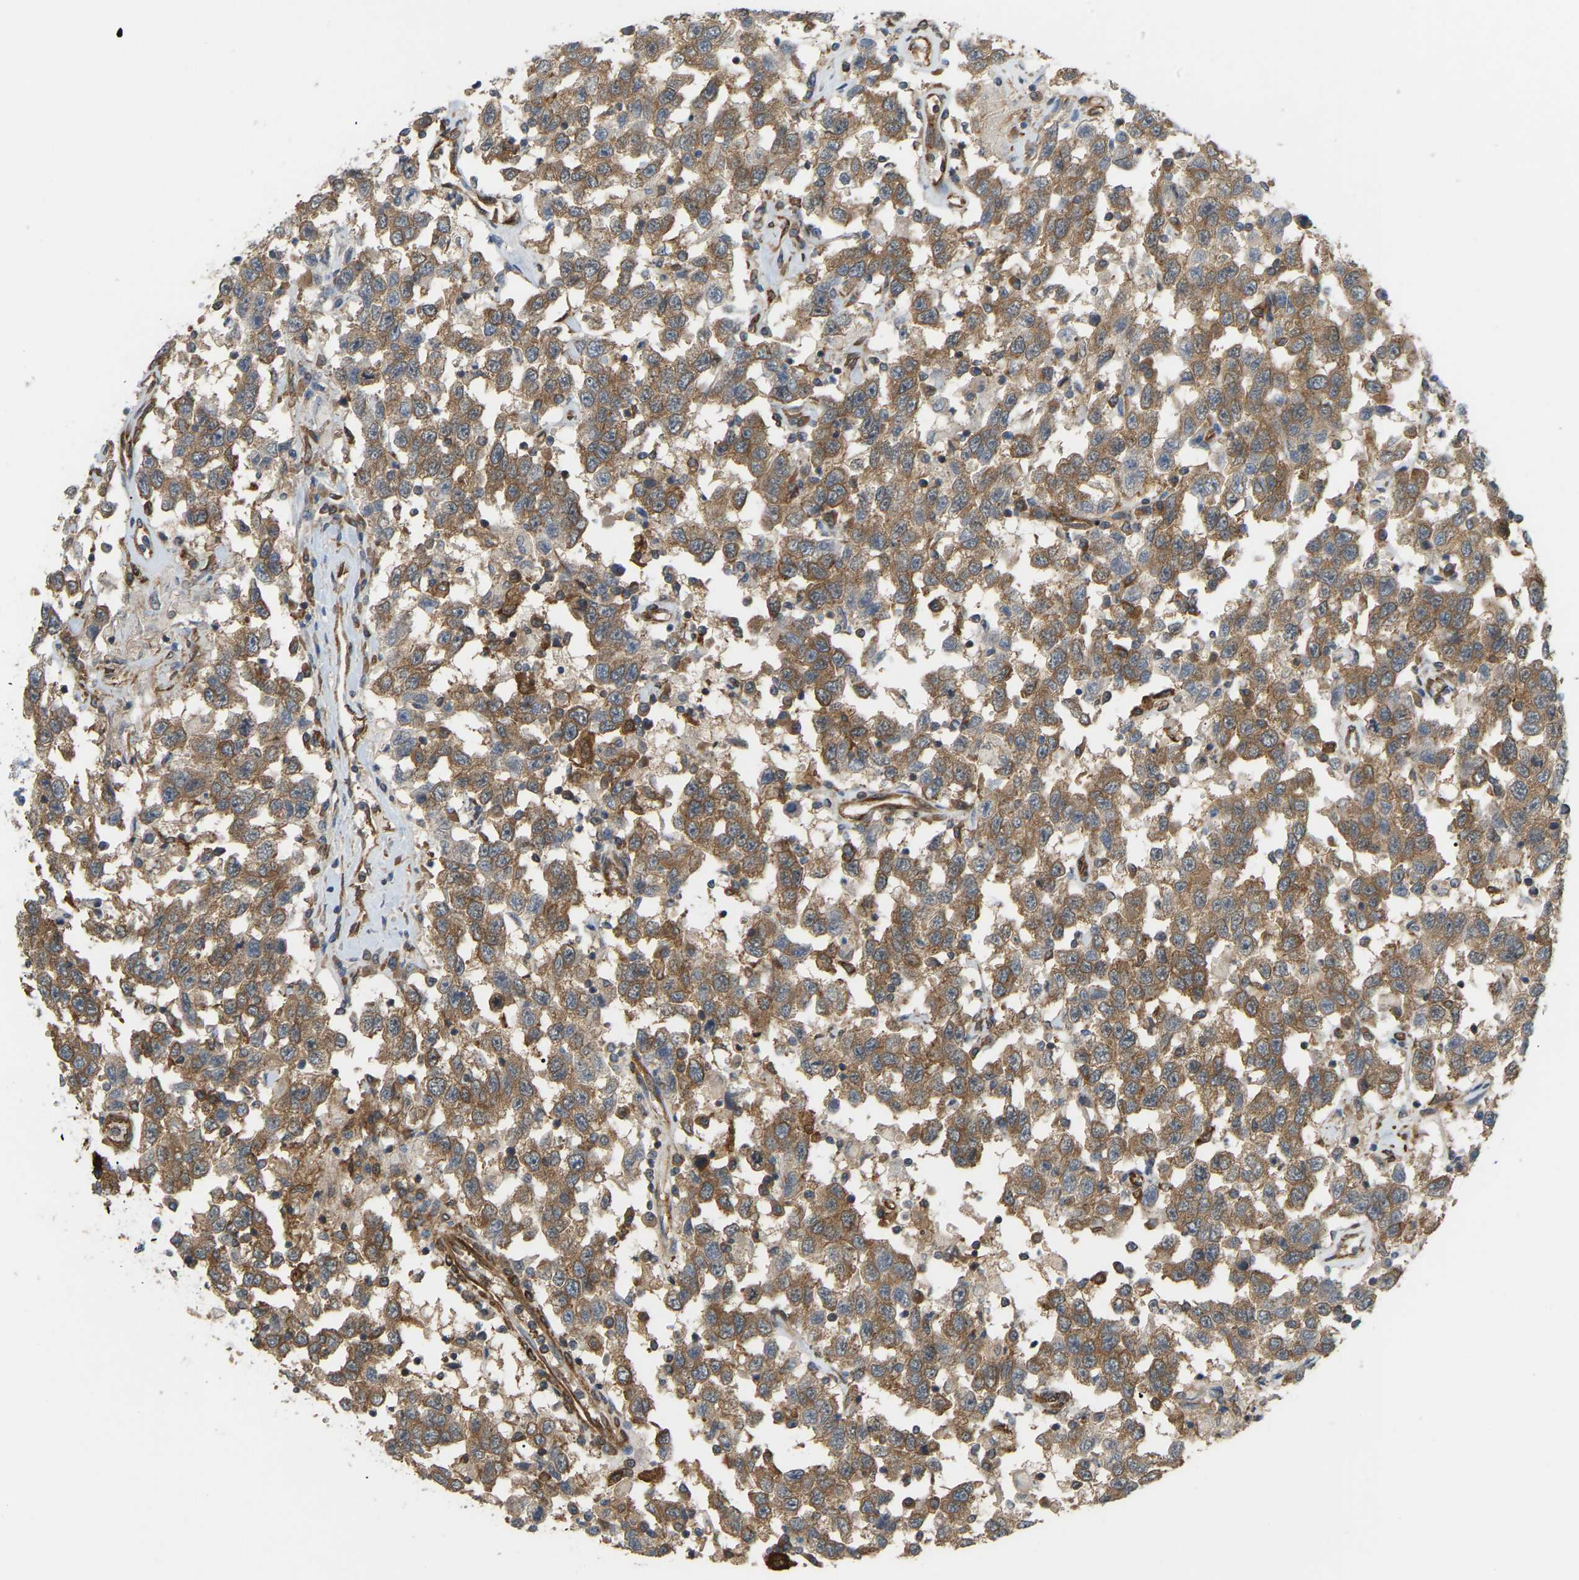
{"staining": {"intensity": "moderate", "quantity": ">75%", "location": "cytoplasmic/membranous"}, "tissue": "testis cancer", "cell_type": "Tumor cells", "image_type": "cancer", "snomed": [{"axis": "morphology", "description": "Seminoma, NOS"}, {"axis": "topography", "description": "Testis"}], "caption": "Immunohistochemical staining of testis seminoma displays medium levels of moderate cytoplasmic/membranous expression in about >75% of tumor cells.", "gene": "PICALM", "patient": {"sex": "male", "age": 41}}